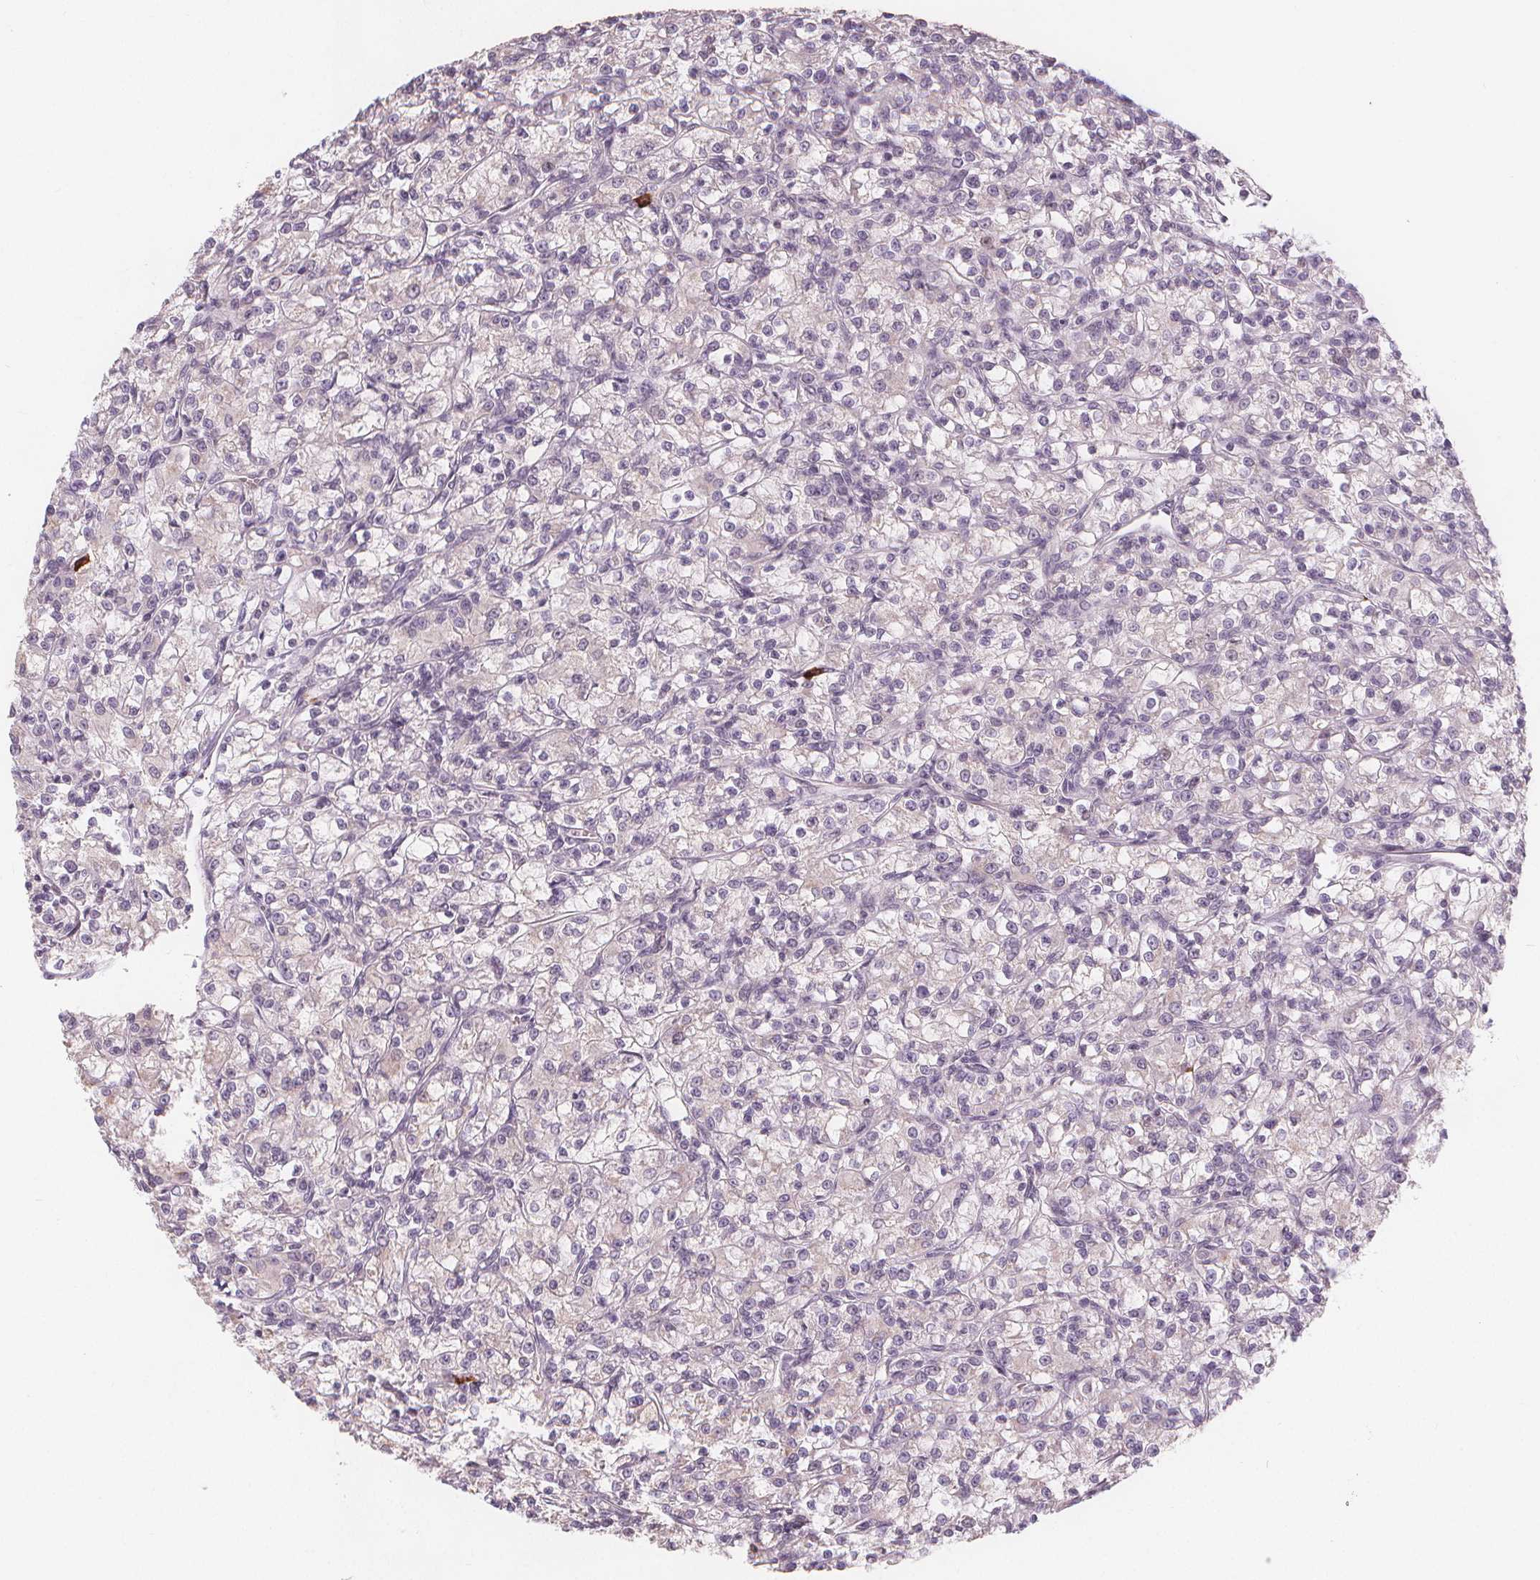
{"staining": {"intensity": "negative", "quantity": "none", "location": "none"}, "tissue": "renal cancer", "cell_type": "Tumor cells", "image_type": "cancer", "snomed": [{"axis": "morphology", "description": "Adenocarcinoma, NOS"}, {"axis": "topography", "description": "Kidney"}], "caption": "Immunohistochemical staining of renal cancer (adenocarcinoma) exhibits no significant staining in tumor cells. (Brightfield microscopy of DAB (3,3'-diaminobenzidine) immunohistochemistry (IHC) at high magnification).", "gene": "TIPIN", "patient": {"sex": "female", "age": 59}}